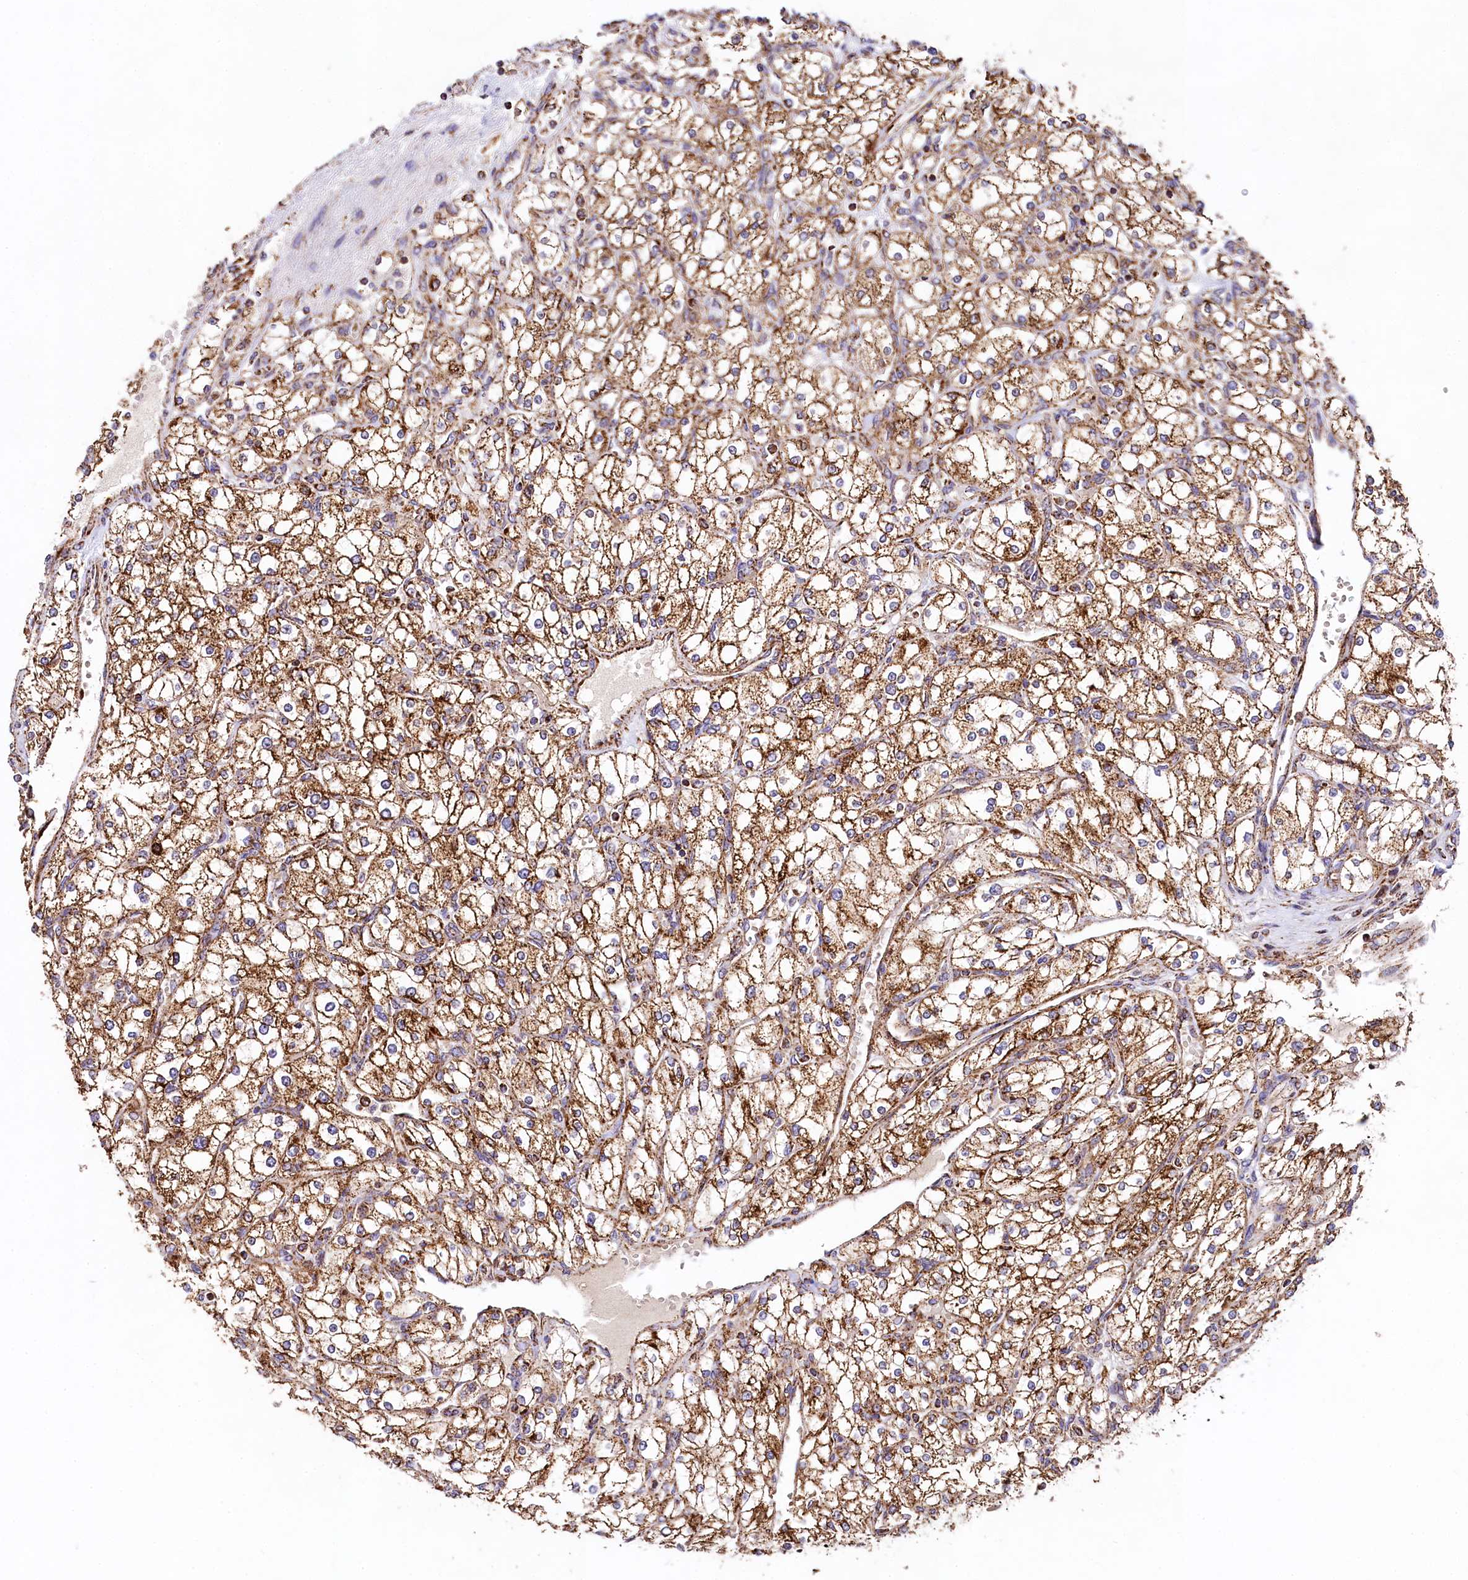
{"staining": {"intensity": "moderate", "quantity": ">75%", "location": "cytoplasmic/membranous"}, "tissue": "renal cancer", "cell_type": "Tumor cells", "image_type": "cancer", "snomed": [{"axis": "morphology", "description": "Adenocarcinoma, NOS"}, {"axis": "topography", "description": "Kidney"}], "caption": "An image of renal cancer (adenocarcinoma) stained for a protein demonstrates moderate cytoplasmic/membranous brown staining in tumor cells.", "gene": "CLYBL", "patient": {"sex": "male", "age": 80}}